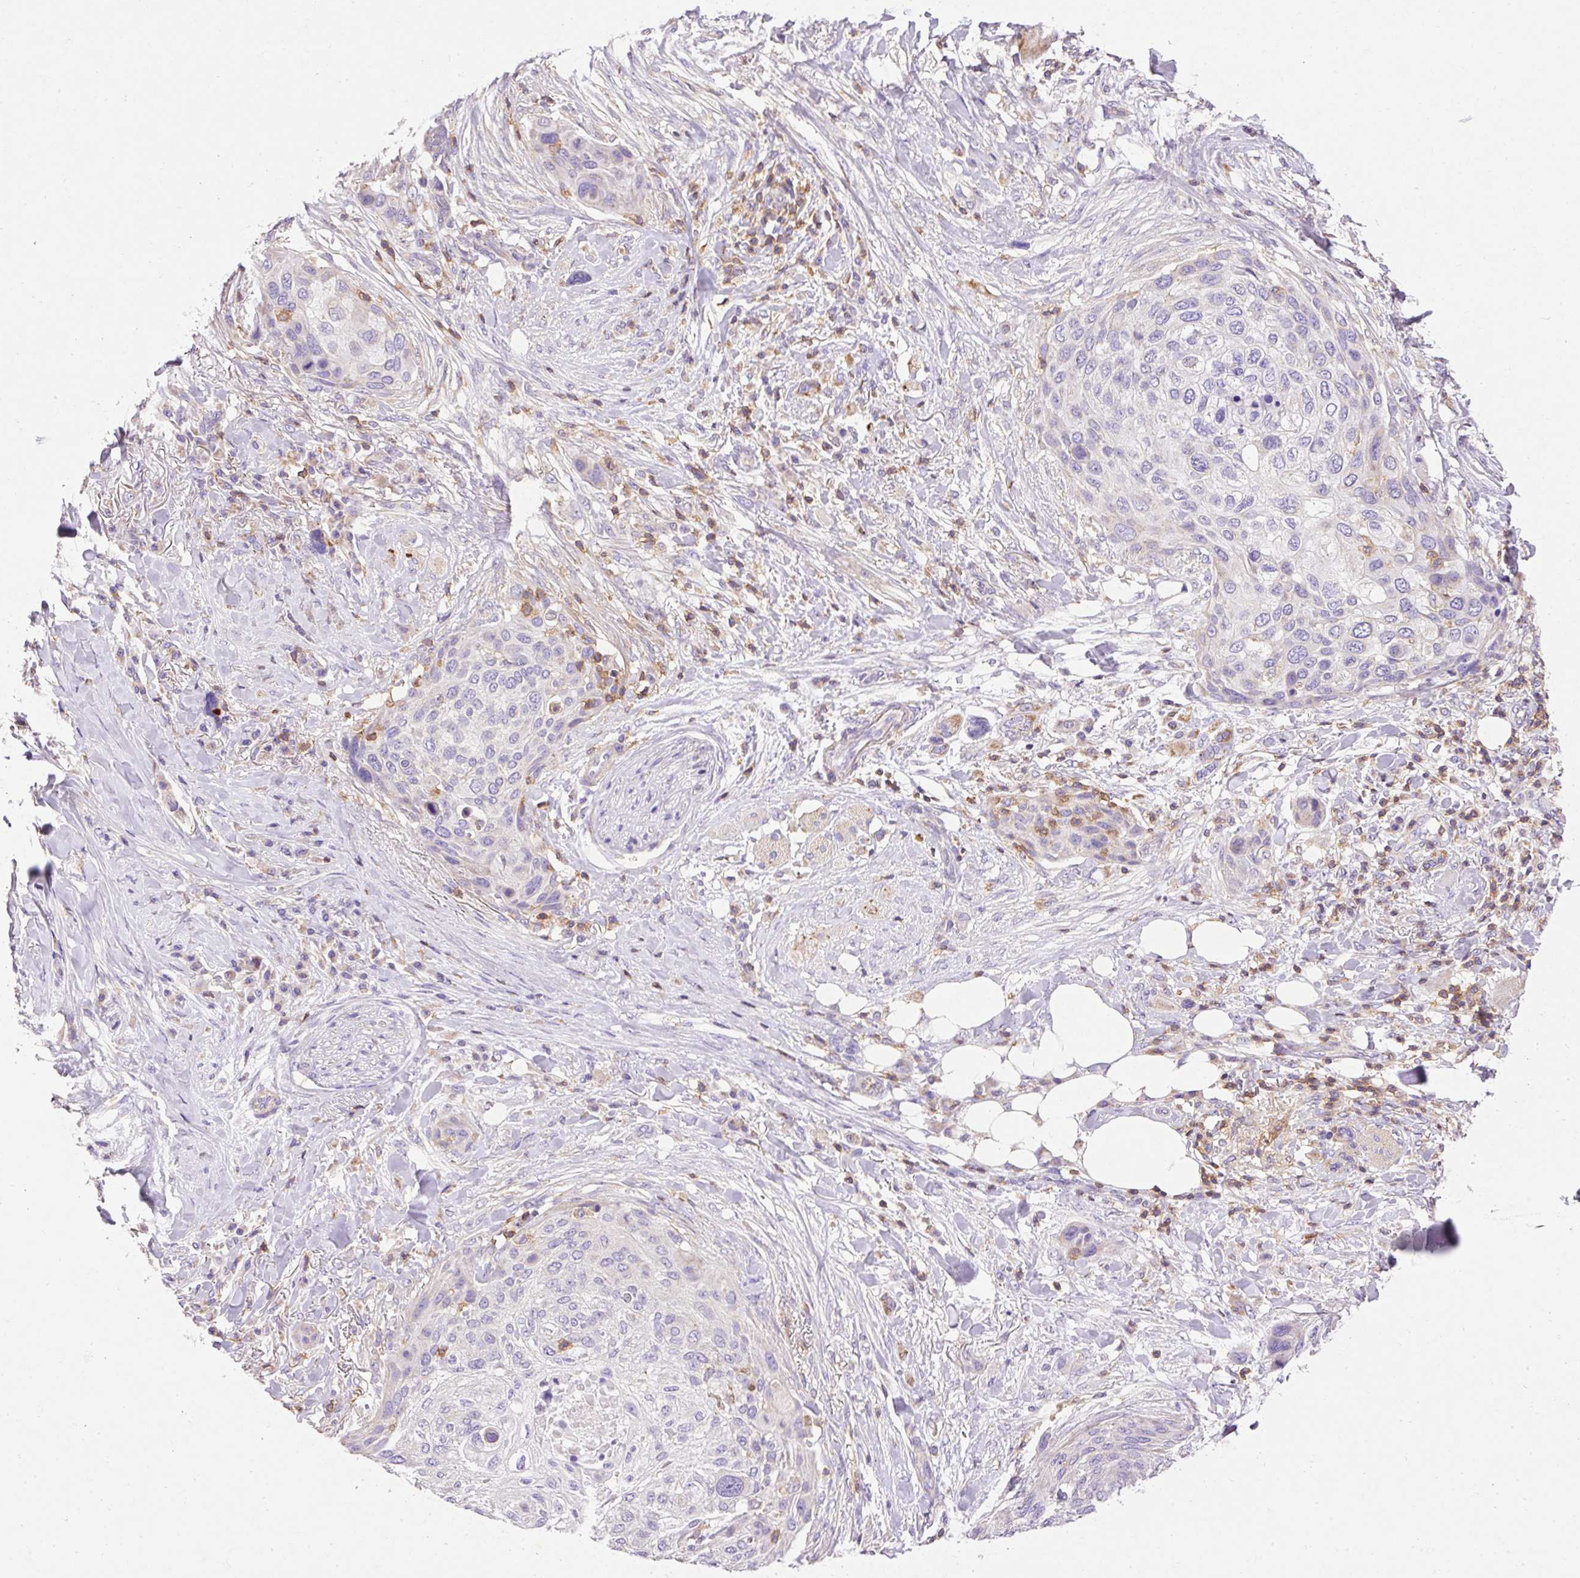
{"staining": {"intensity": "negative", "quantity": "none", "location": "none"}, "tissue": "skin cancer", "cell_type": "Tumor cells", "image_type": "cancer", "snomed": [{"axis": "morphology", "description": "Squamous cell carcinoma, NOS"}, {"axis": "topography", "description": "Skin"}], "caption": "DAB (3,3'-diaminobenzidine) immunohistochemical staining of skin cancer (squamous cell carcinoma) reveals no significant staining in tumor cells.", "gene": "IMMT", "patient": {"sex": "female", "age": 87}}